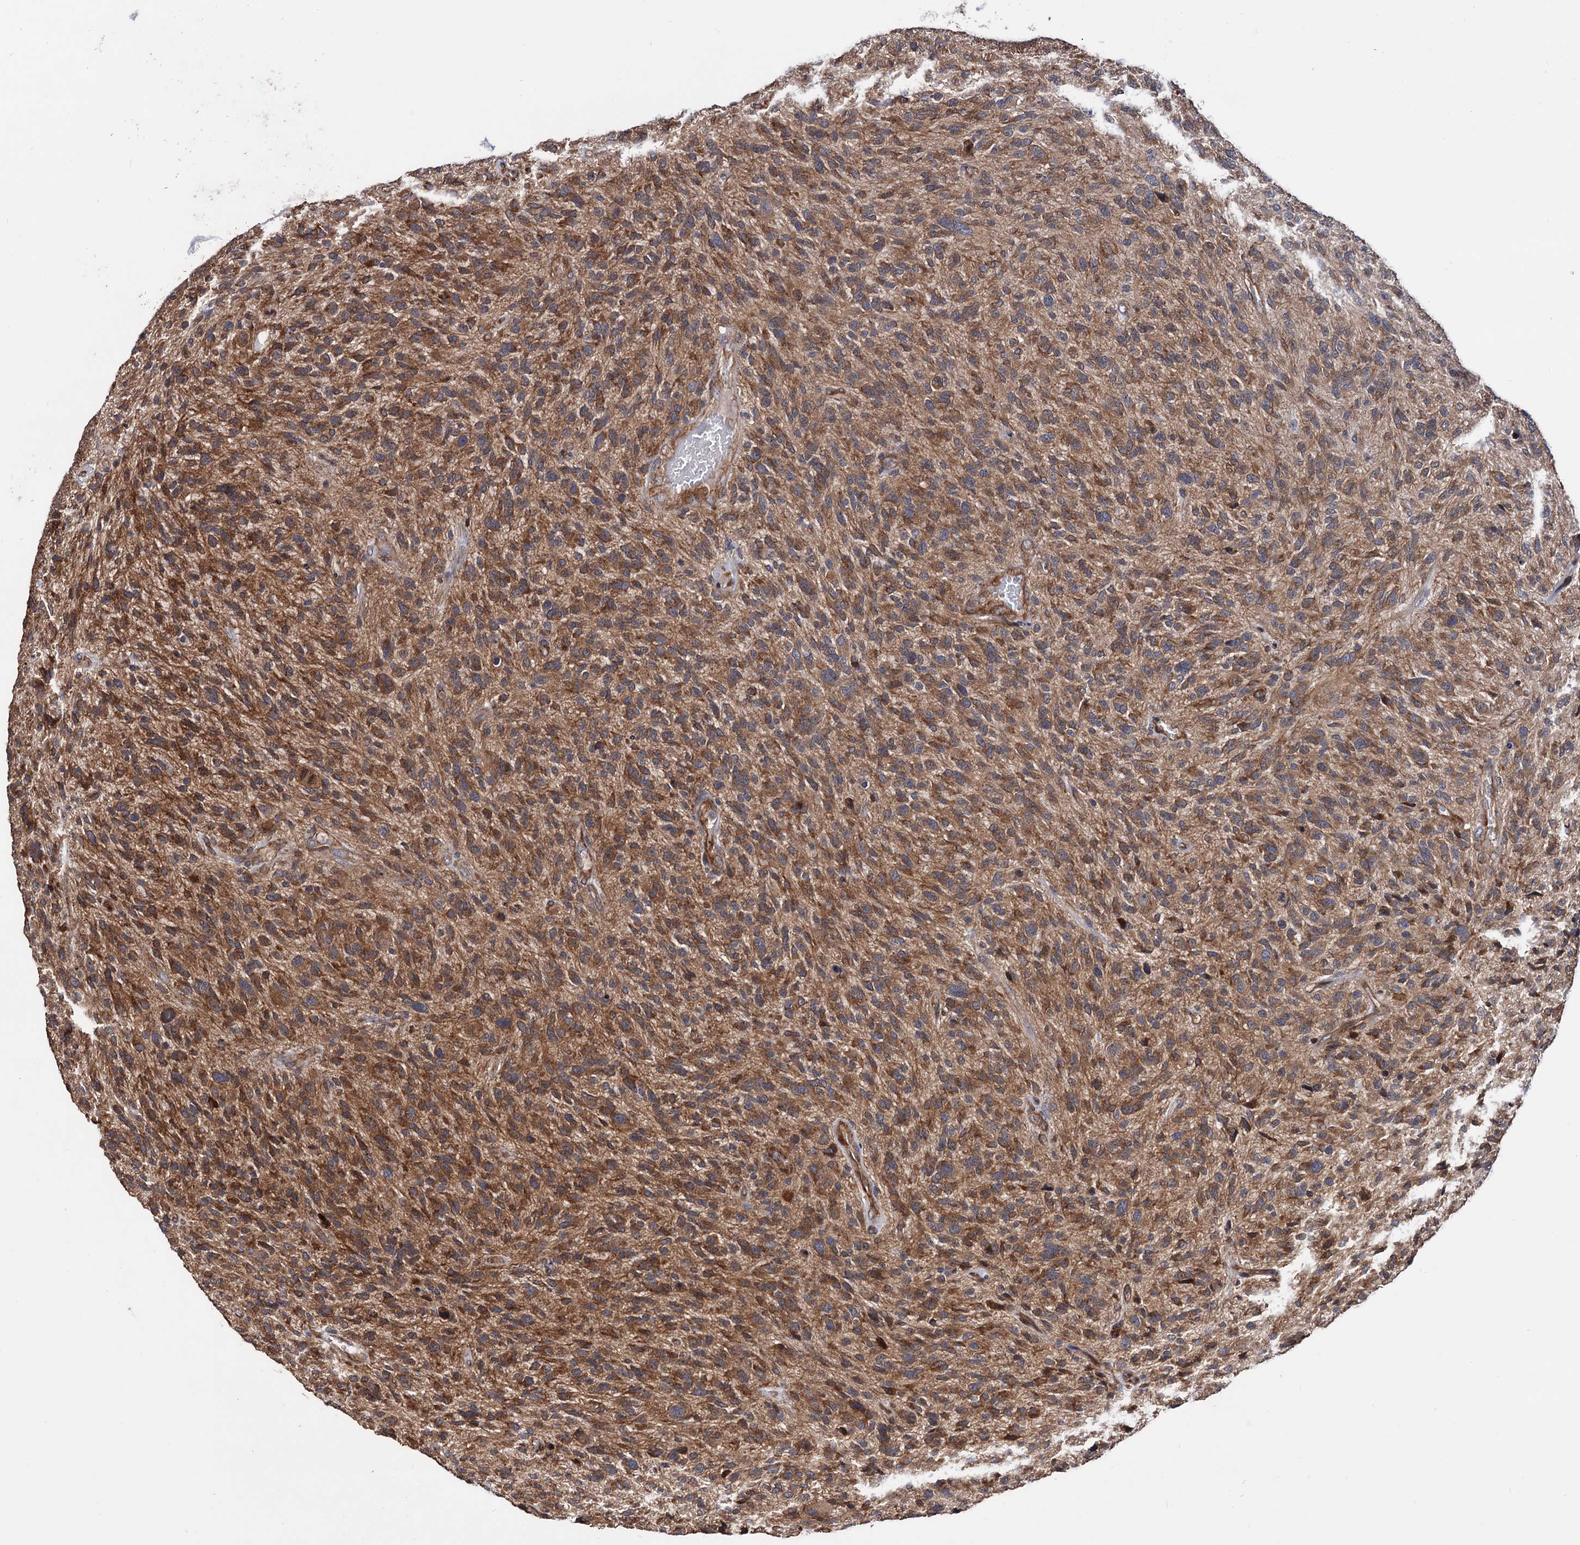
{"staining": {"intensity": "moderate", "quantity": ">75%", "location": "cytoplasmic/membranous"}, "tissue": "glioma", "cell_type": "Tumor cells", "image_type": "cancer", "snomed": [{"axis": "morphology", "description": "Glioma, malignant, High grade"}, {"axis": "topography", "description": "Brain"}], "caption": "Tumor cells reveal medium levels of moderate cytoplasmic/membranous positivity in about >75% of cells in glioma.", "gene": "FERMT2", "patient": {"sex": "male", "age": 47}}